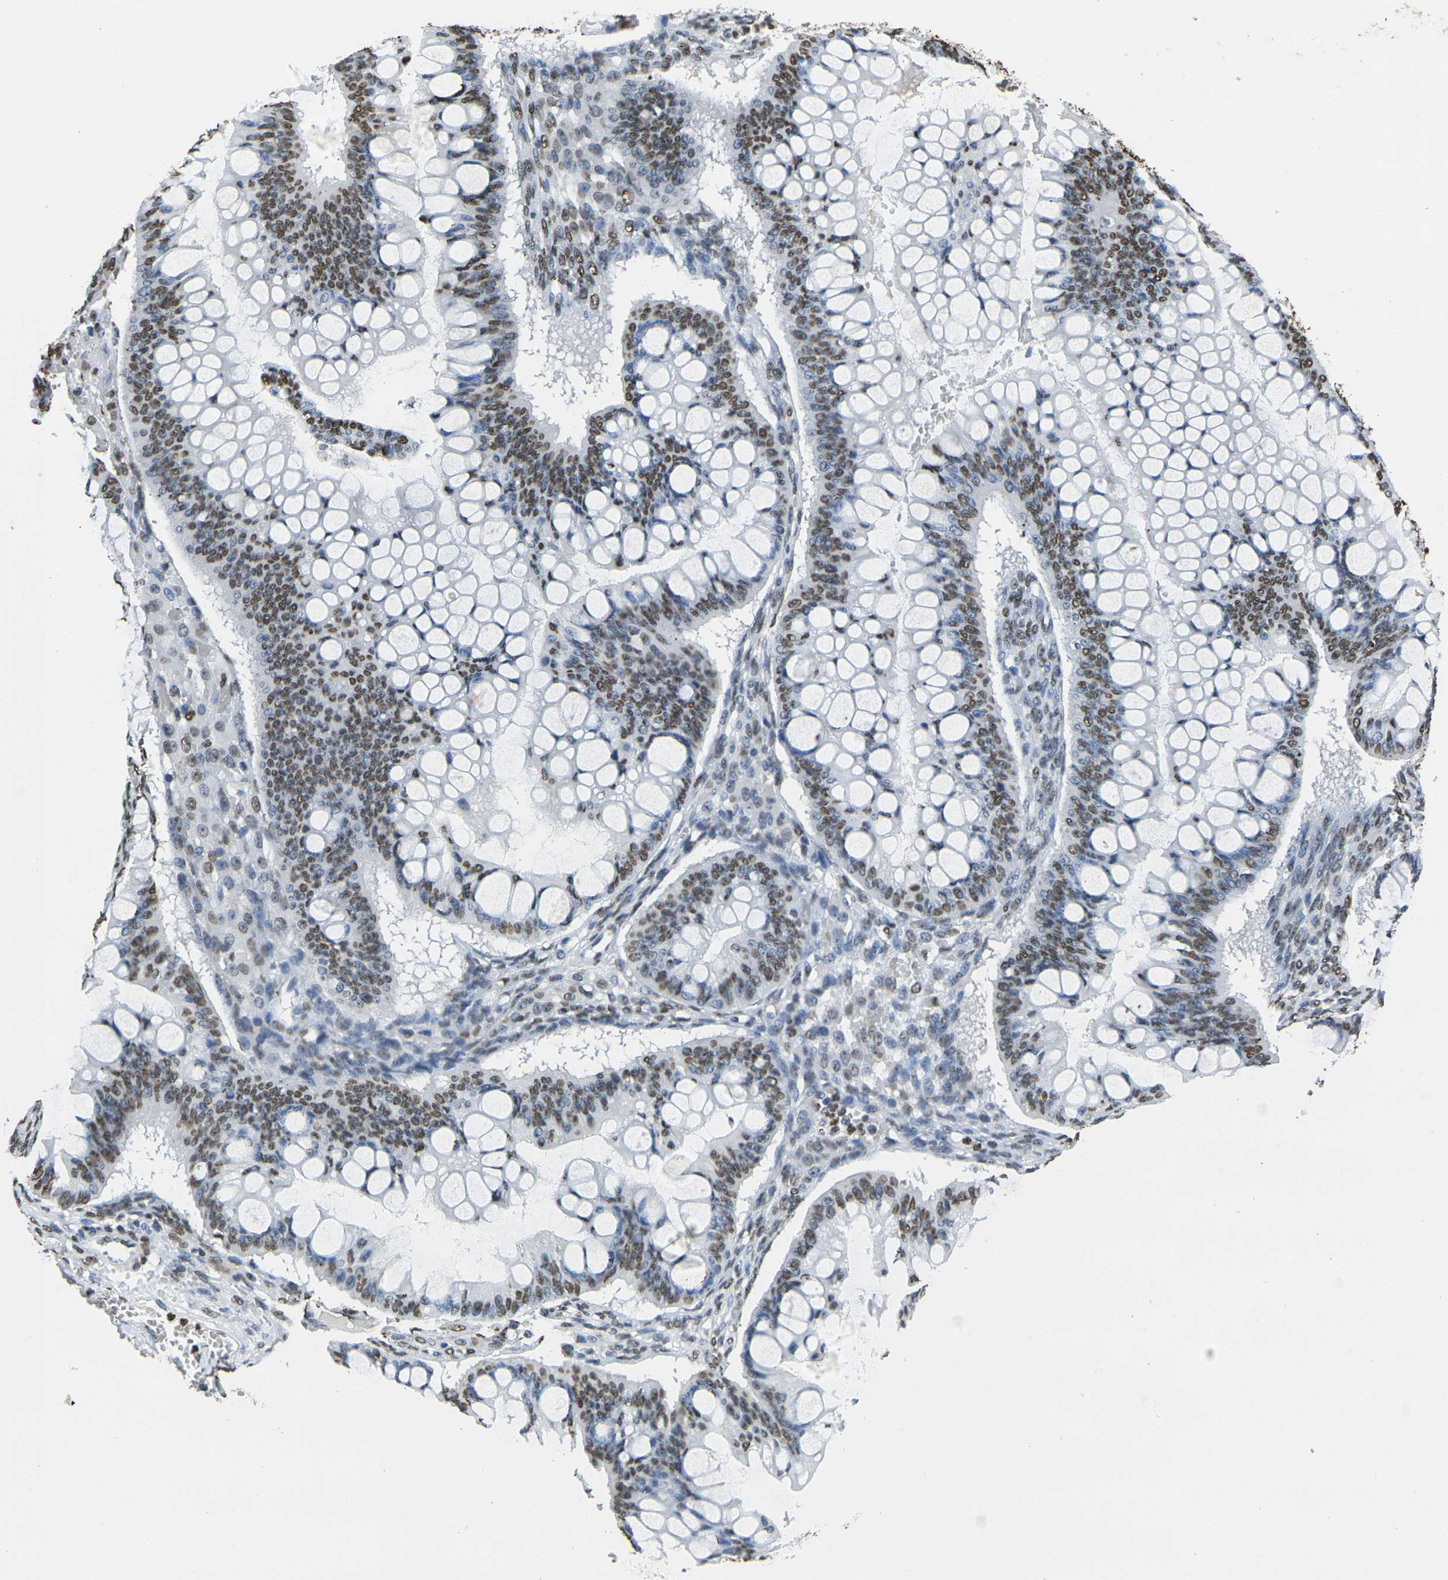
{"staining": {"intensity": "strong", "quantity": "25%-75%", "location": "nuclear"}, "tissue": "ovarian cancer", "cell_type": "Tumor cells", "image_type": "cancer", "snomed": [{"axis": "morphology", "description": "Cystadenocarcinoma, mucinous, NOS"}, {"axis": "topography", "description": "Ovary"}], "caption": "Human mucinous cystadenocarcinoma (ovarian) stained with a protein marker shows strong staining in tumor cells.", "gene": "DRAXIN", "patient": {"sex": "female", "age": 73}}